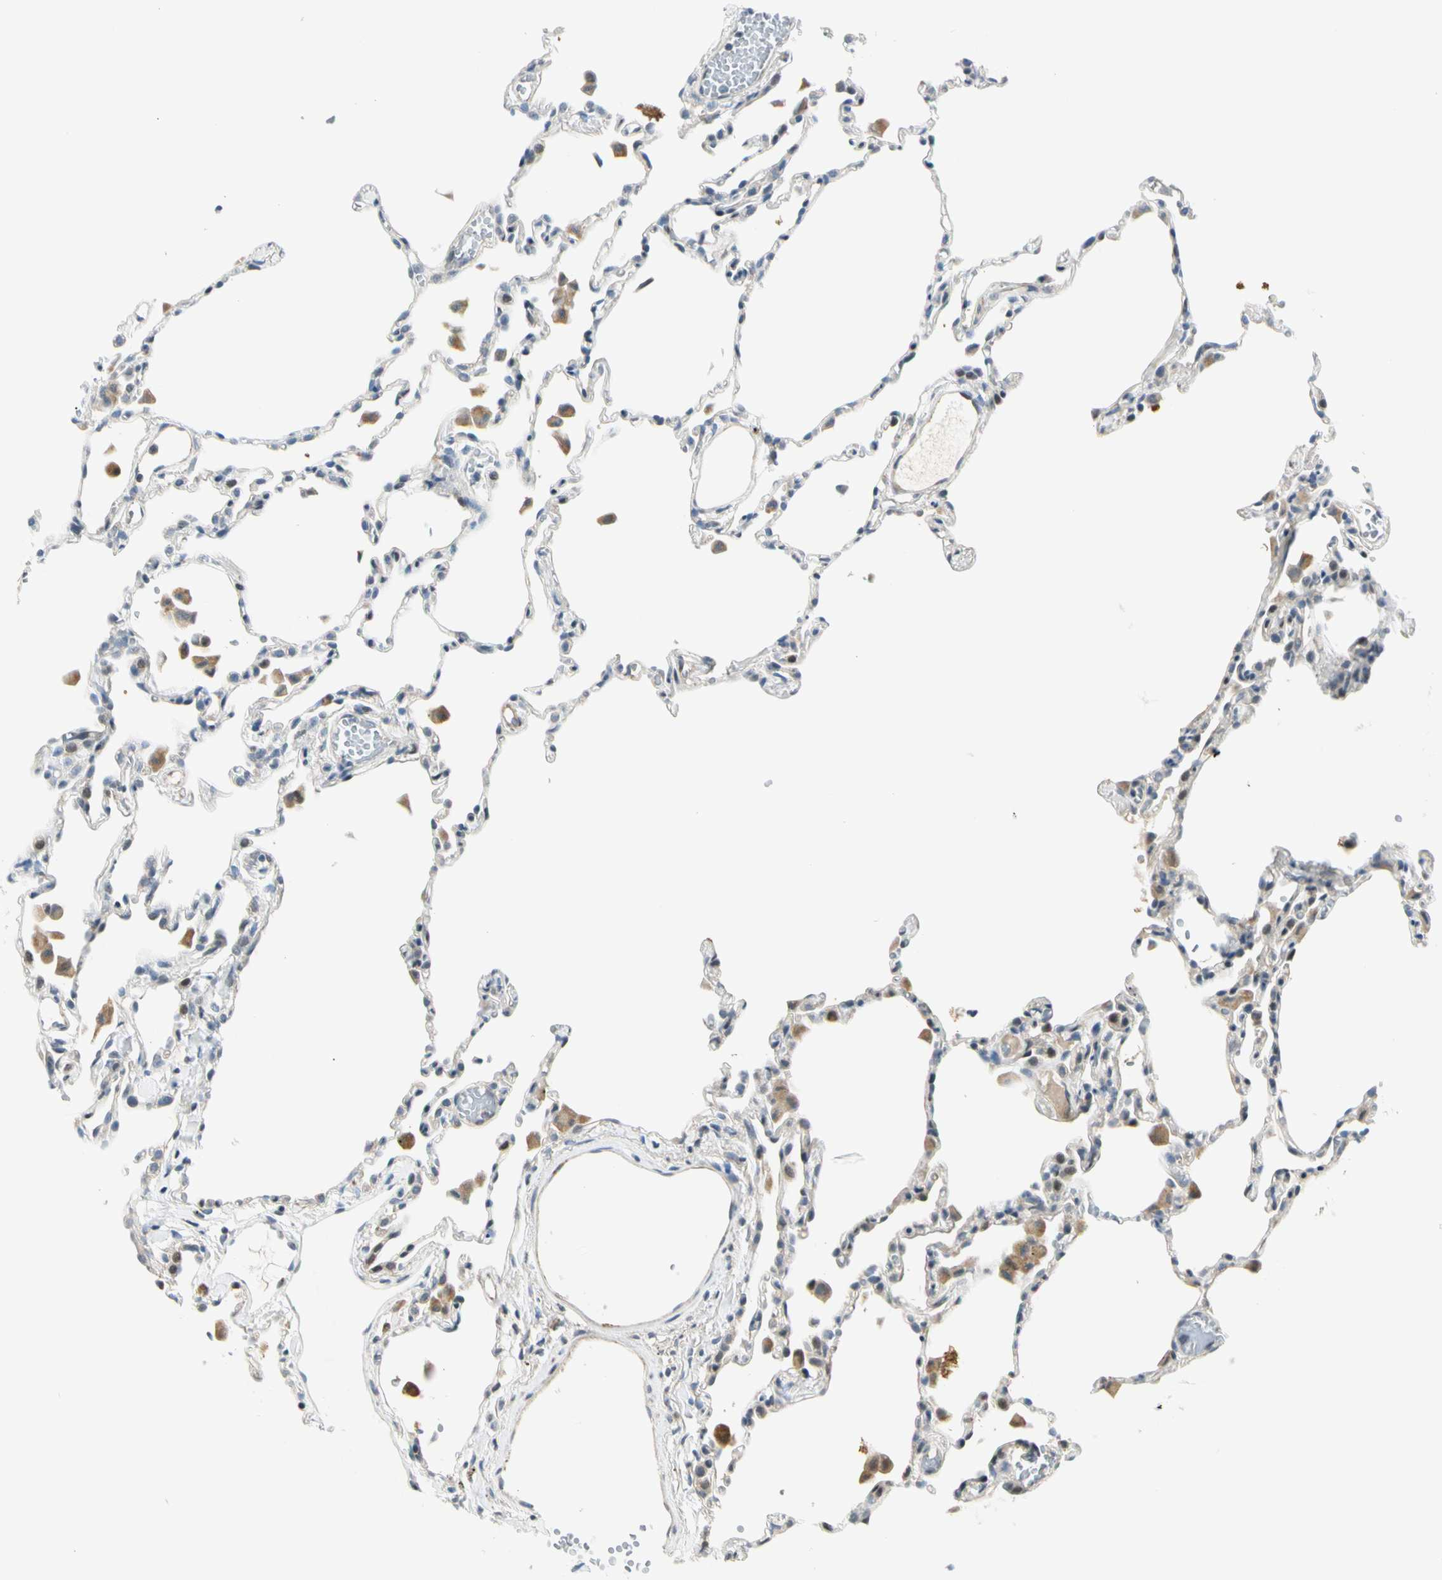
{"staining": {"intensity": "weak", "quantity": "<25%", "location": "cytoplasmic/membranous"}, "tissue": "lung", "cell_type": "Alveolar cells", "image_type": "normal", "snomed": [{"axis": "morphology", "description": "Normal tissue, NOS"}, {"axis": "topography", "description": "Lung"}], "caption": "Normal lung was stained to show a protein in brown. There is no significant expression in alveolar cells.", "gene": "NPDC1", "patient": {"sex": "female", "age": 49}}